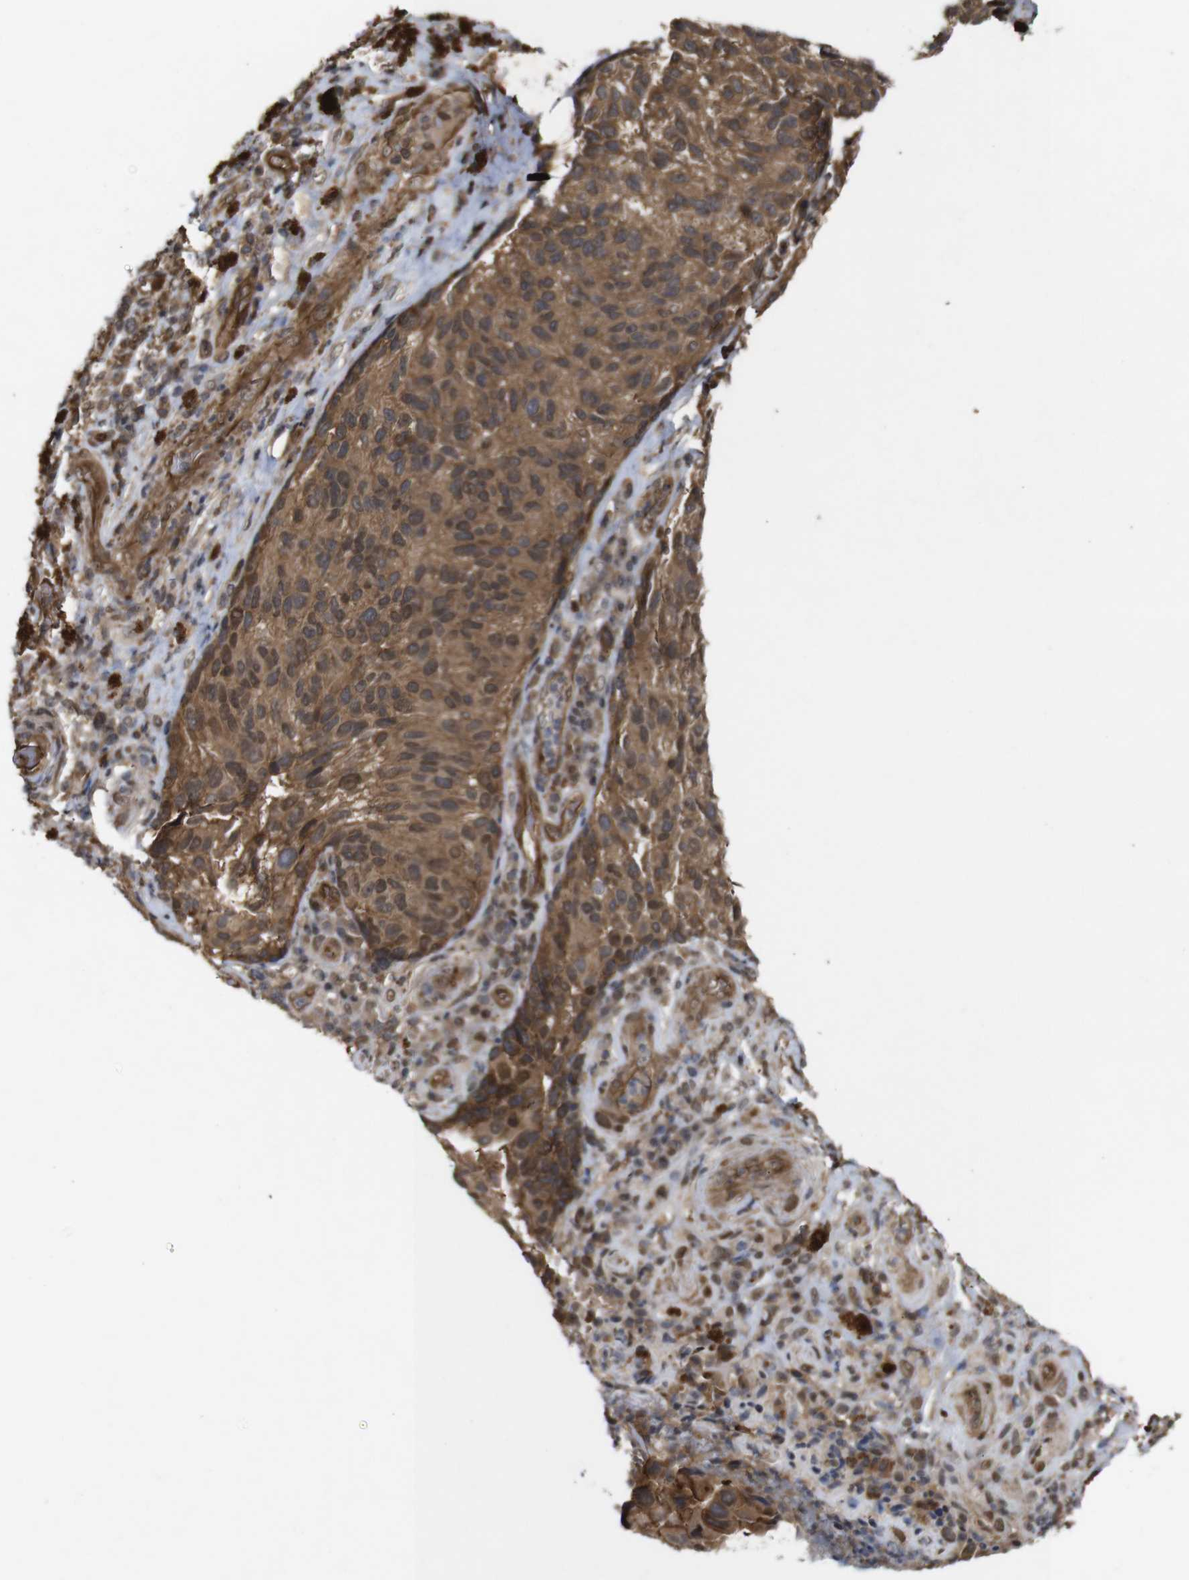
{"staining": {"intensity": "moderate", "quantity": ">75%", "location": "cytoplasmic/membranous"}, "tissue": "melanoma", "cell_type": "Tumor cells", "image_type": "cancer", "snomed": [{"axis": "morphology", "description": "Malignant melanoma, NOS"}, {"axis": "topography", "description": "Skin"}], "caption": "Brown immunohistochemical staining in human malignant melanoma displays moderate cytoplasmic/membranous positivity in approximately >75% of tumor cells.", "gene": "NANOS1", "patient": {"sex": "female", "age": 73}}